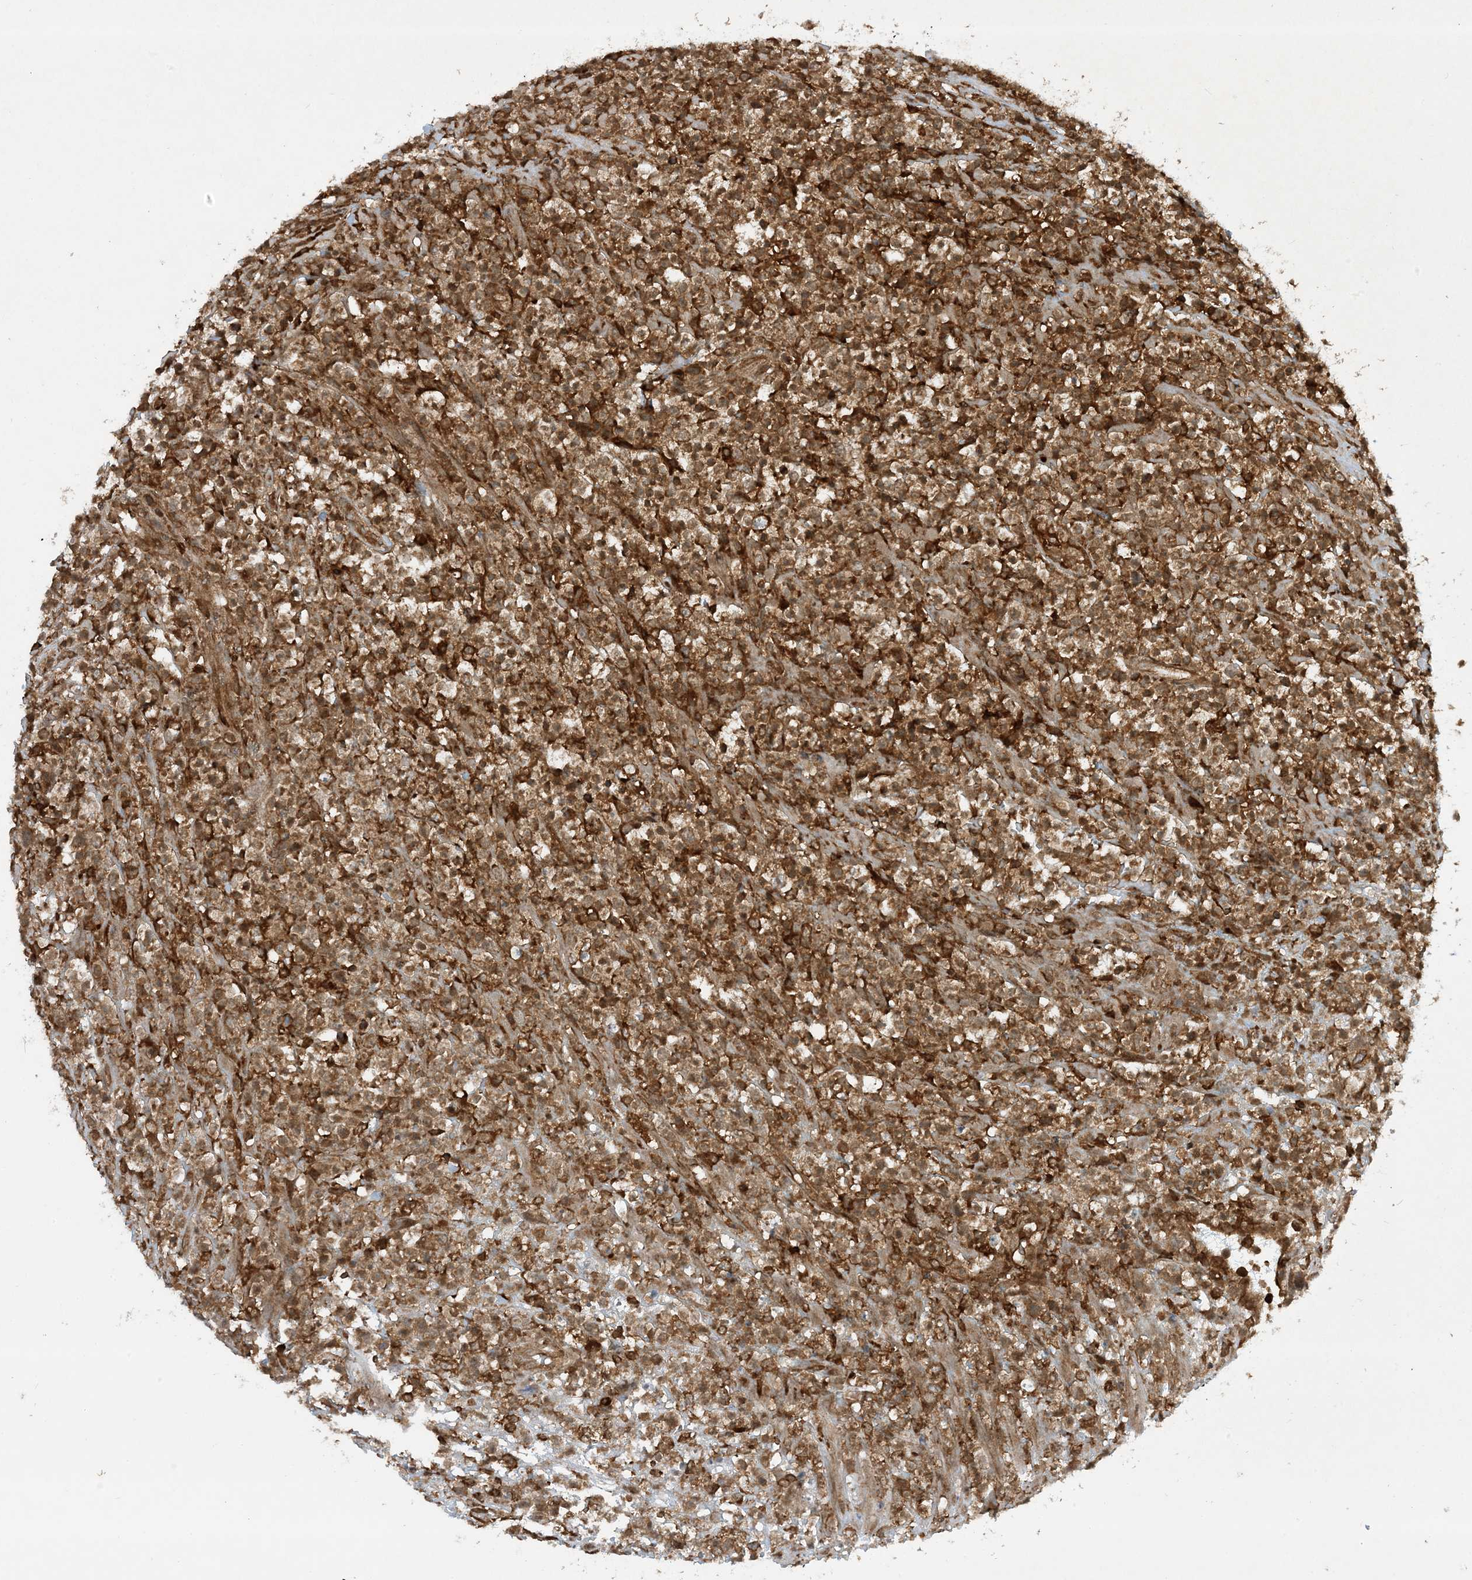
{"staining": {"intensity": "weak", "quantity": ">75%", "location": "cytoplasmic/membranous"}, "tissue": "lymphoma", "cell_type": "Tumor cells", "image_type": "cancer", "snomed": [{"axis": "morphology", "description": "Malignant lymphoma, non-Hodgkin's type, High grade"}, {"axis": "topography", "description": "Colon"}], "caption": "Approximately >75% of tumor cells in human high-grade malignant lymphoma, non-Hodgkin's type demonstrate weak cytoplasmic/membranous protein positivity as visualized by brown immunohistochemical staining.", "gene": "CERT1", "patient": {"sex": "female", "age": 53}}